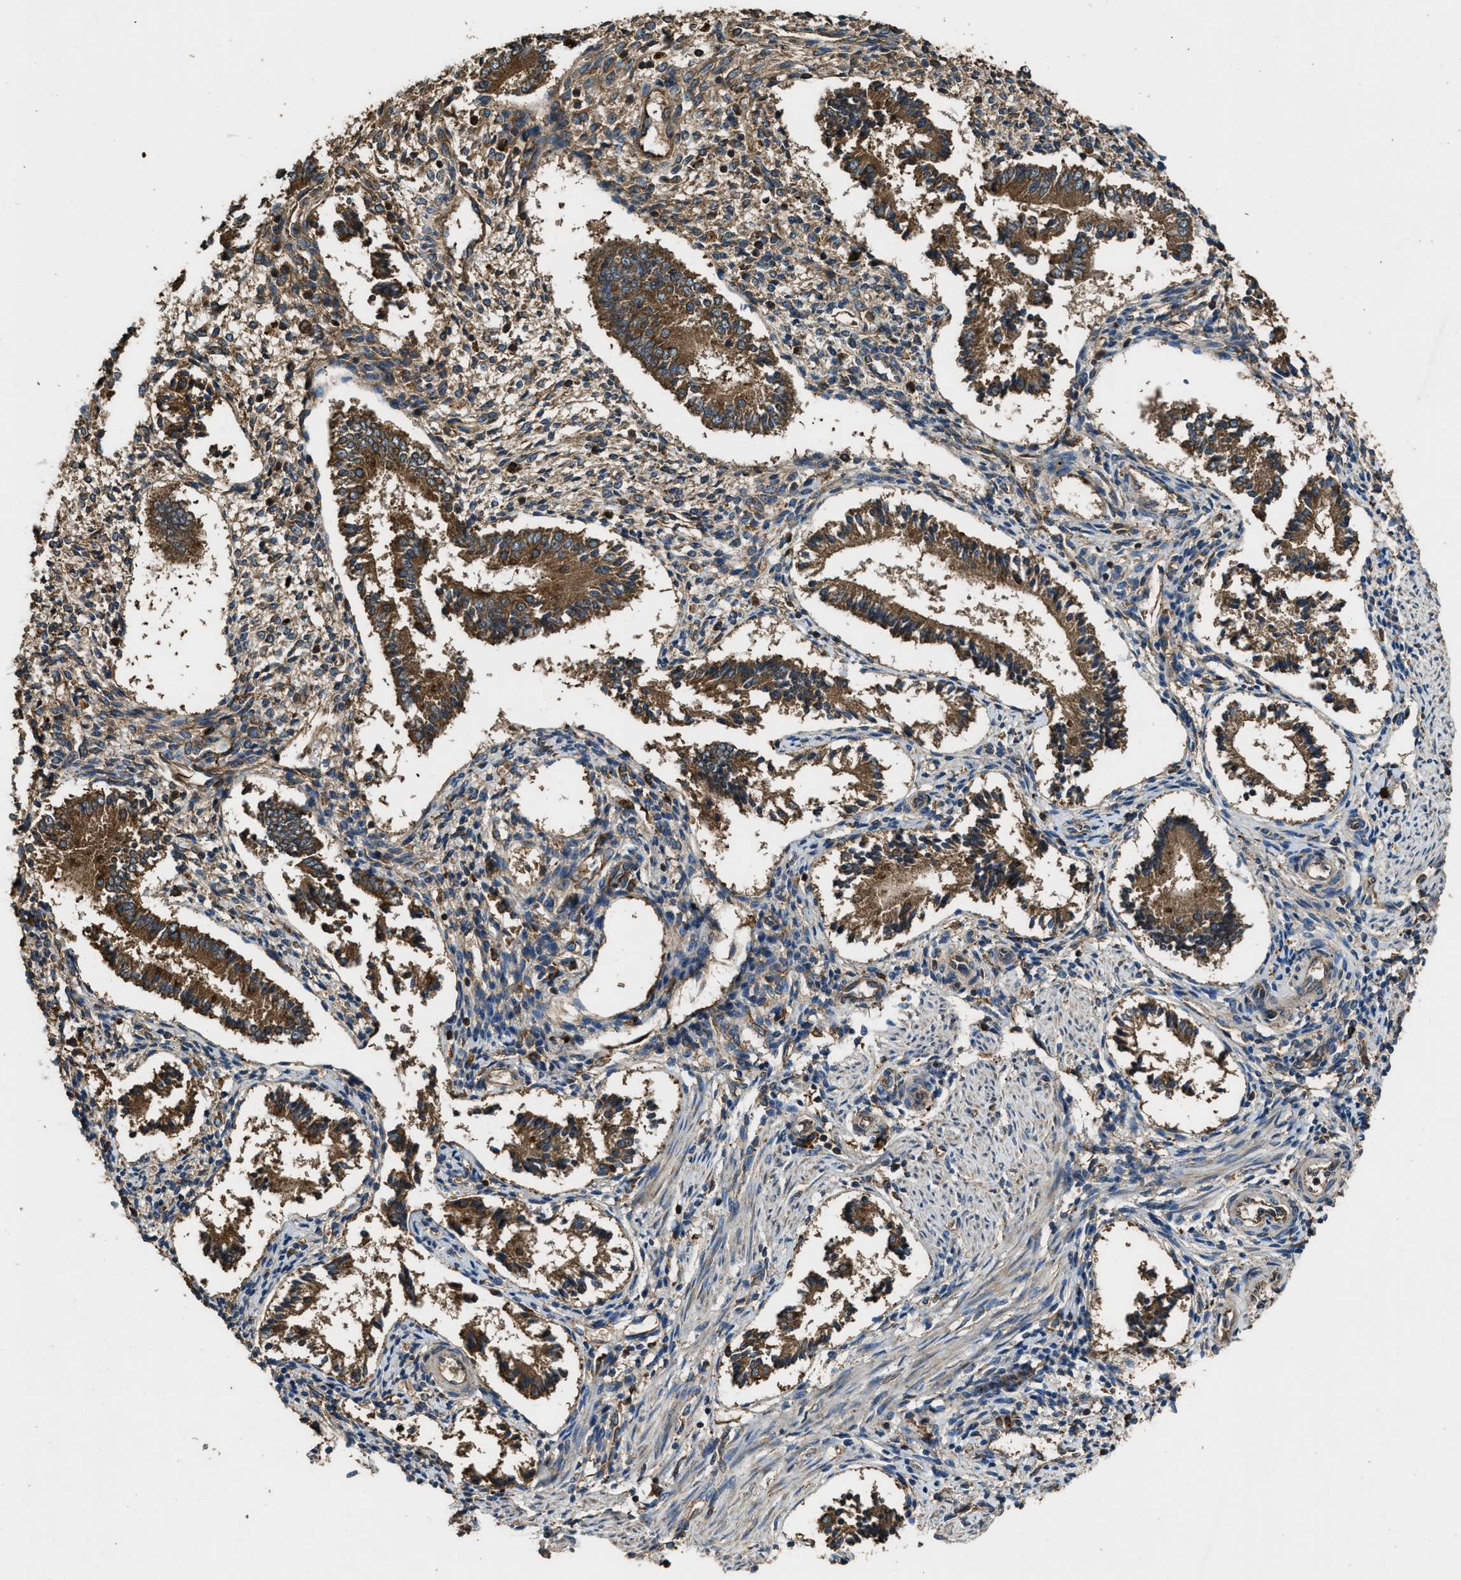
{"staining": {"intensity": "moderate", "quantity": "25%-75%", "location": "cytoplasmic/membranous"}, "tissue": "endometrium", "cell_type": "Cells in endometrial stroma", "image_type": "normal", "snomed": [{"axis": "morphology", "description": "Normal tissue, NOS"}, {"axis": "topography", "description": "Endometrium"}], "caption": "A medium amount of moderate cytoplasmic/membranous expression is seen in about 25%-75% of cells in endometrial stroma in normal endometrium. The staining was performed using DAB (3,3'-diaminobenzidine) to visualize the protein expression in brown, while the nuclei were stained in blue with hematoxylin (Magnification: 20x).", "gene": "MAP3K8", "patient": {"sex": "female", "age": 42}}